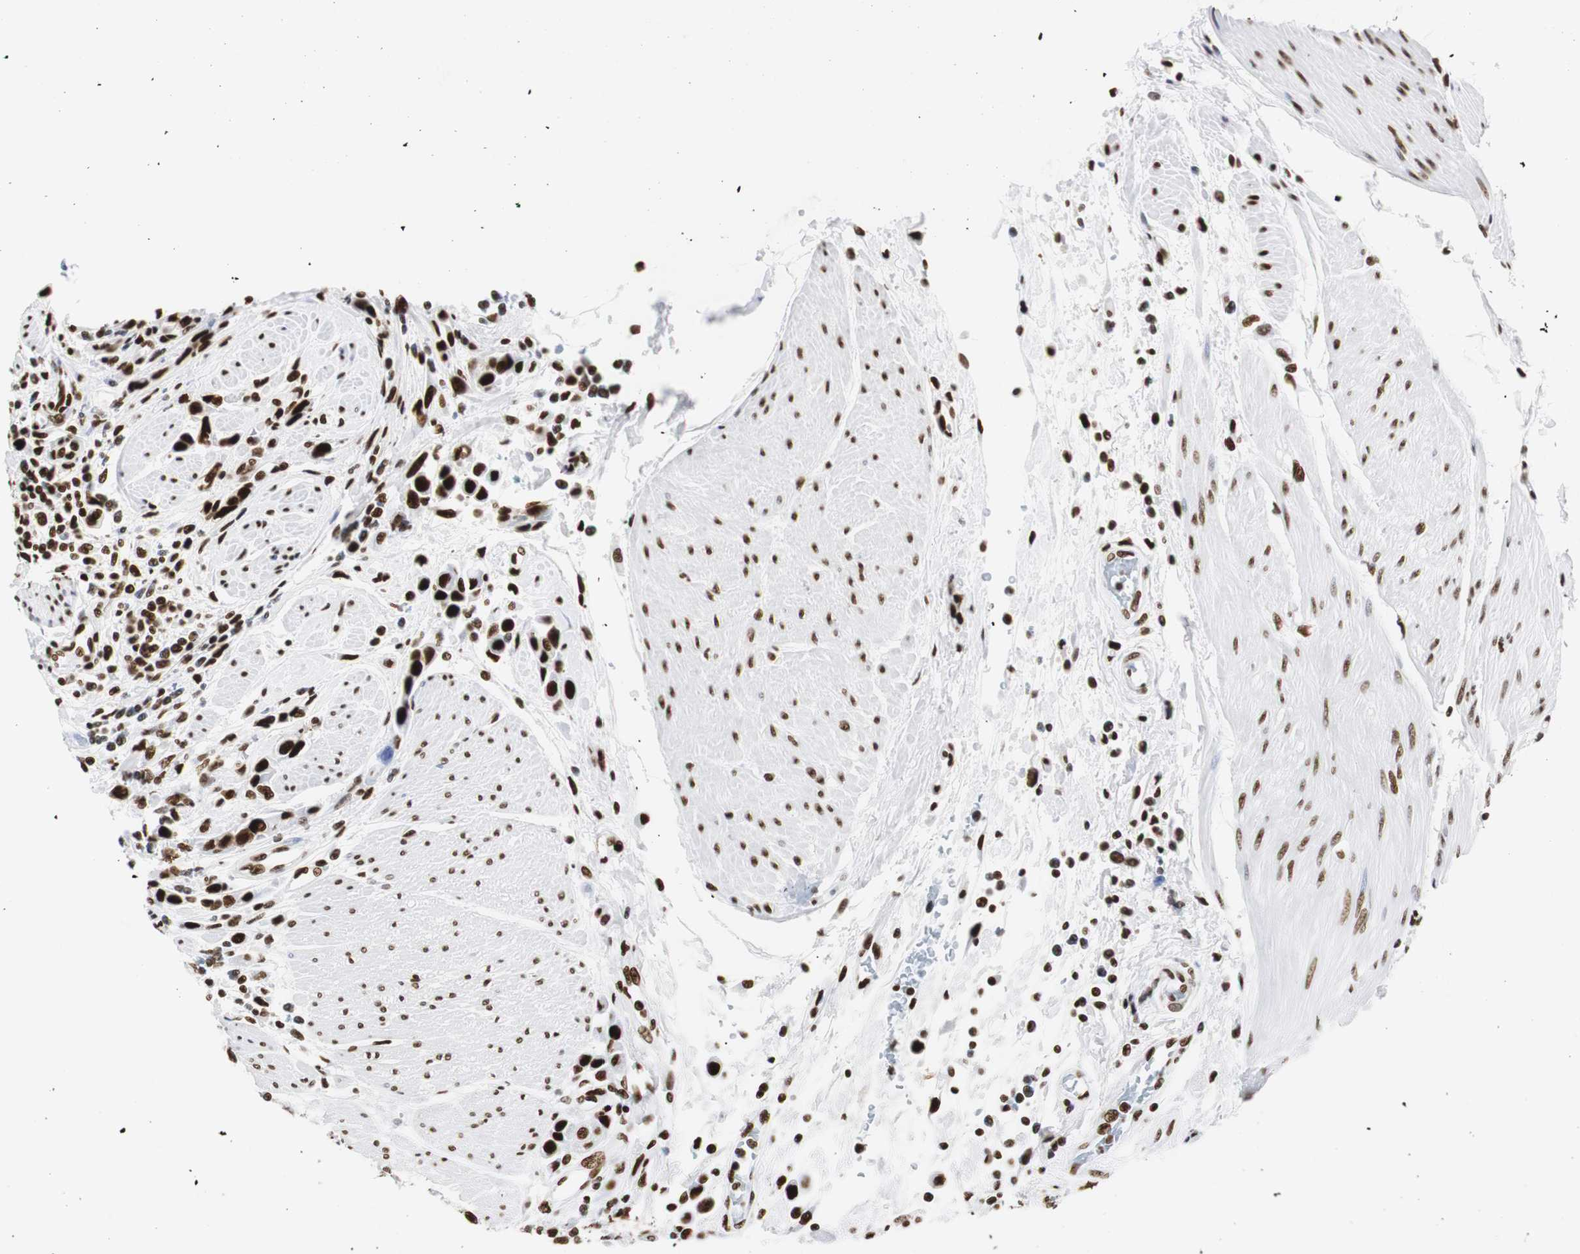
{"staining": {"intensity": "strong", "quantity": ">75%", "location": "nuclear"}, "tissue": "urothelial cancer", "cell_type": "Tumor cells", "image_type": "cancer", "snomed": [{"axis": "morphology", "description": "Urothelial carcinoma, High grade"}, {"axis": "topography", "description": "Urinary bladder"}], "caption": "Strong nuclear protein expression is appreciated in approximately >75% of tumor cells in urothelial cancer. (IHC, brightfield microscopy, high magnification).", "gene": "HNRNPH2", "patient": {"sex": "male", "age": 50}}